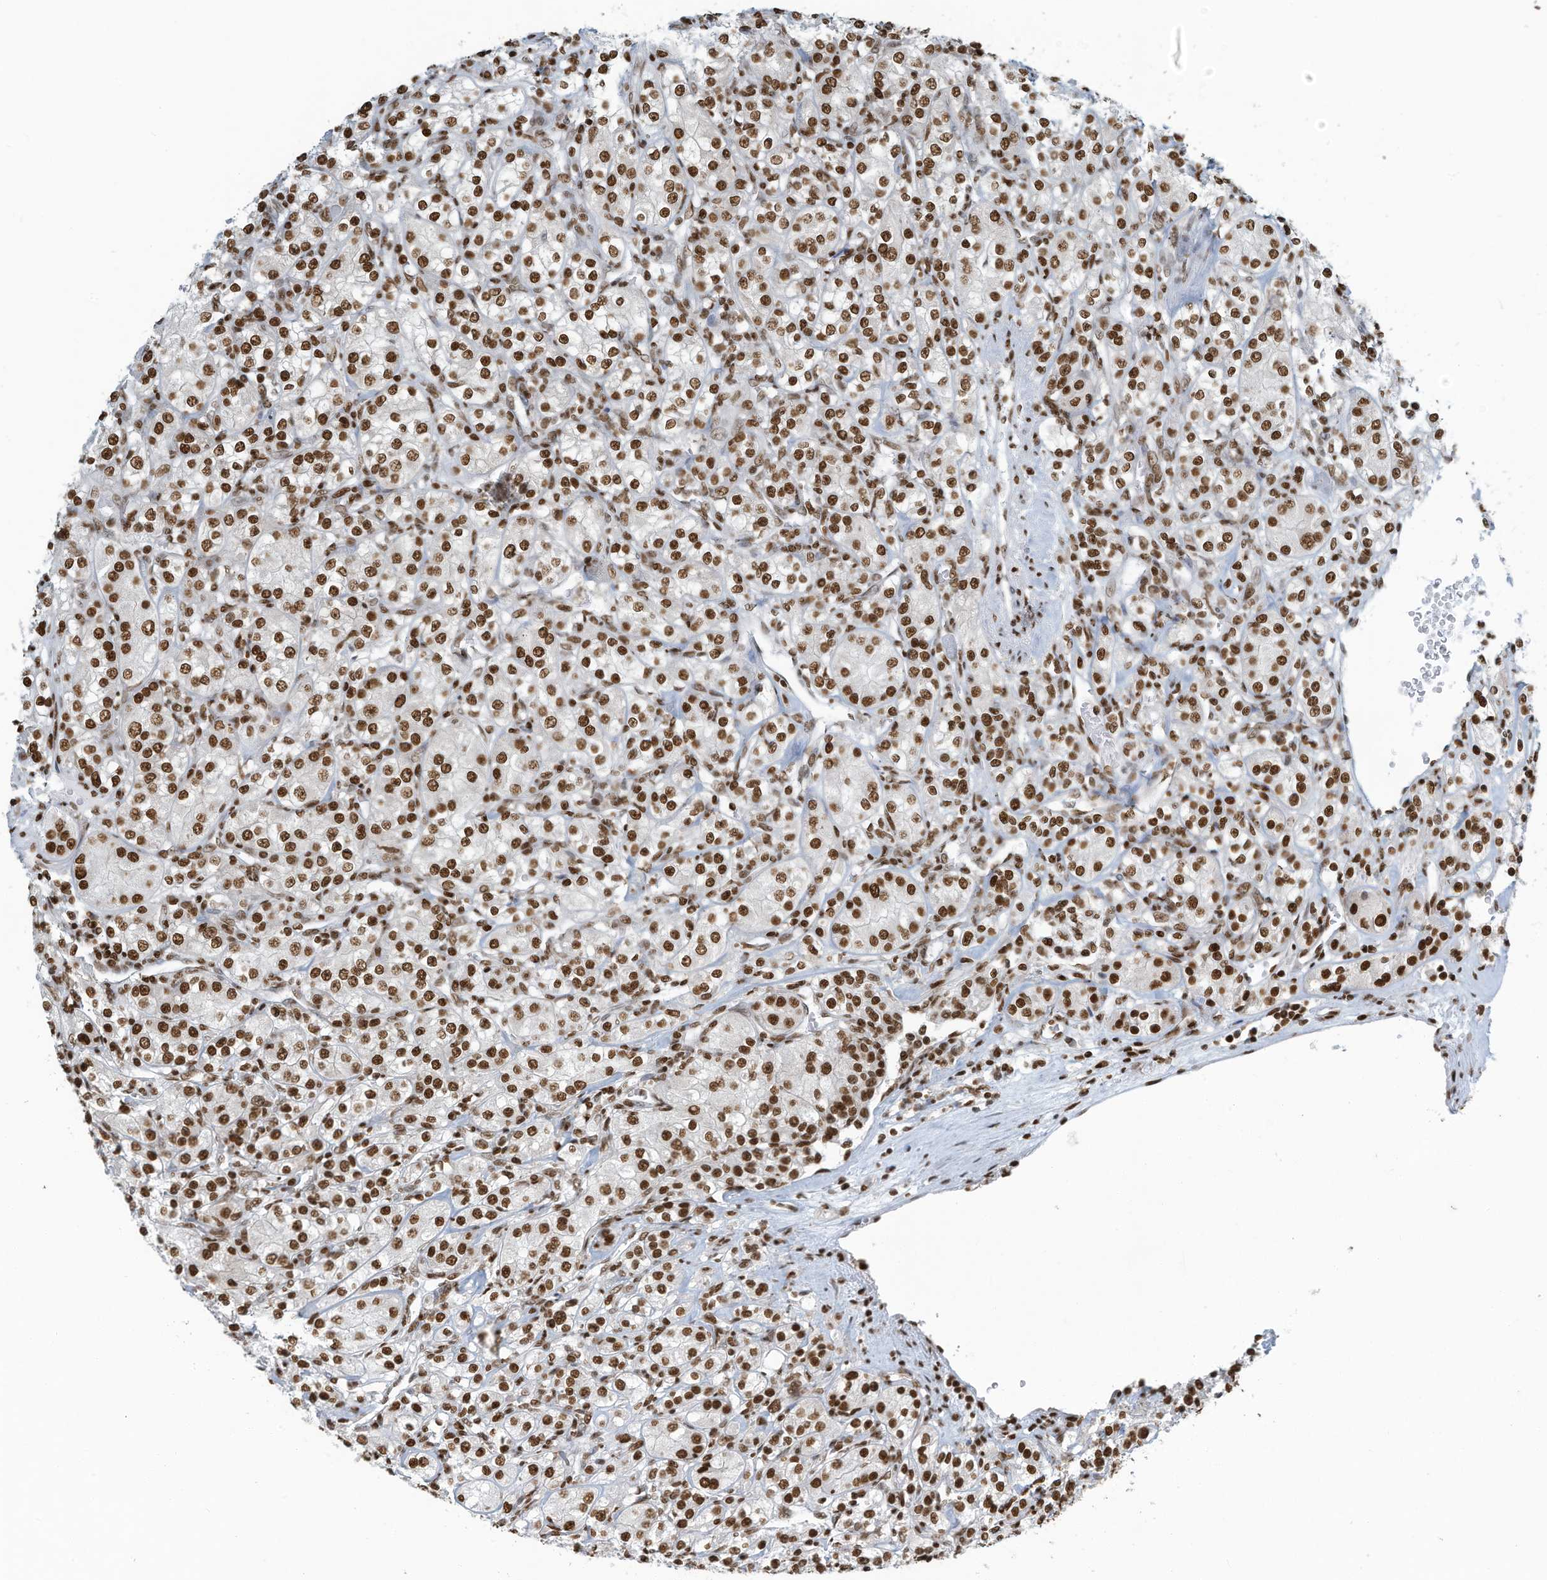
{"staining": {"intensity": "strong", "quantity": ">75%", "location": "nuclear"}, "tissue": "renal cancer", "cell_type": "Tumor cells", "image_type": "cancer", "snomed": [{"axis": "morphology", "description": "Adenocarcinoma, NOS"}, {"axis": "topography", "description": "Kidney"}], "caption": "Strong nuclear expression is appreciated in approximately >75% of tumor cells in renal cancer (adenocarcinoma).", "gene": "SARNP", "patient": {"sex": "male", "age": 77}}